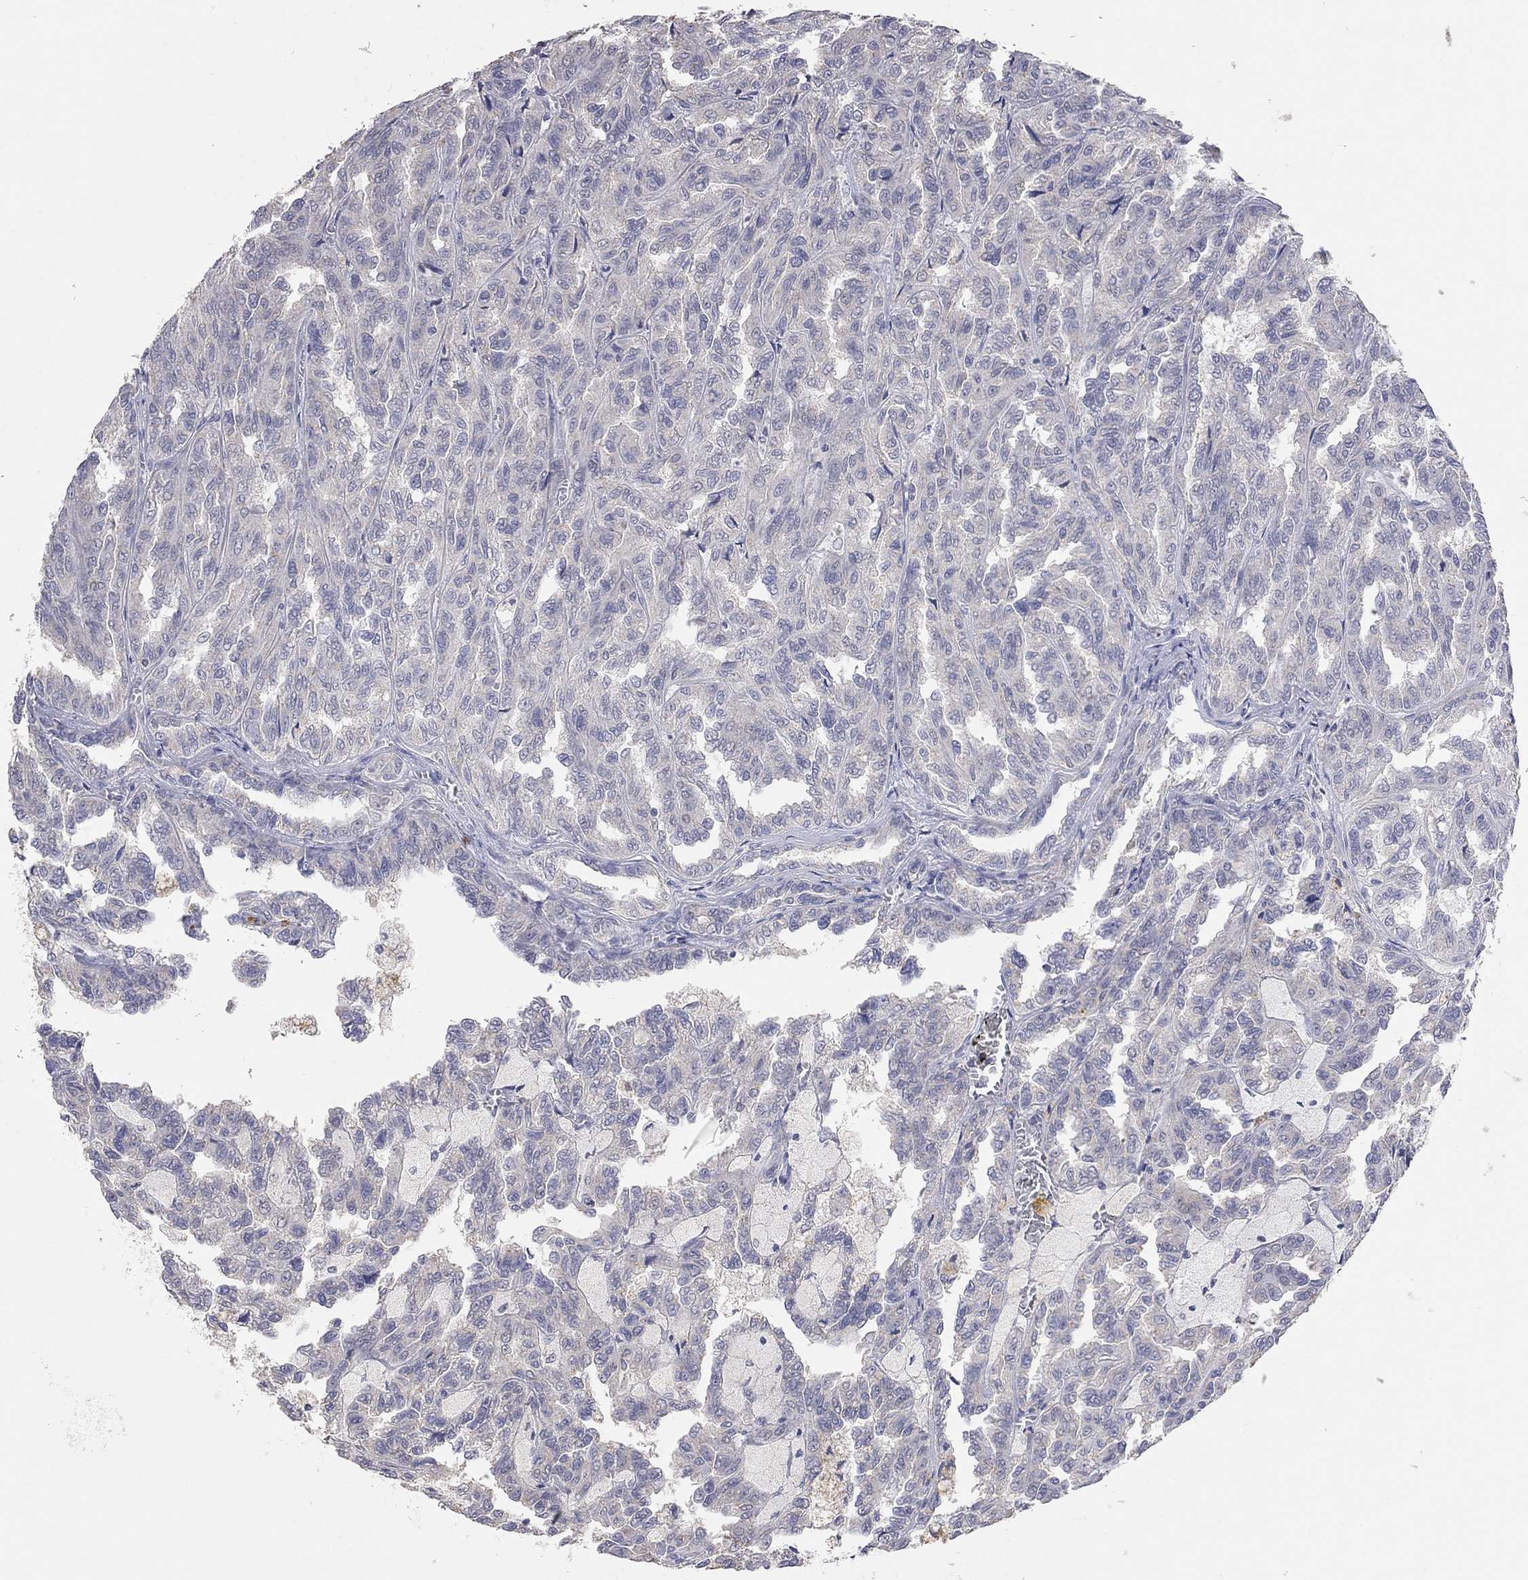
{"staining": {"intensity": "negative", "quantity": "none", "location": "none"}, "tissue": "renal cancer", "cell_type": "Tumor cells", "image_type": "cancer", "snomed": [{"axis": "morphology", "description": "Adenocarcinoma, NOS"}, {"axis": "topography", "description": "Kidney"}], "caption": "High magnification brightfield microscopy of renal adenocarcinoma stained with DAB (brown) and counterstained with hematoxylin (blue): tumor cells show no significant positivity.", "gene": "MMP13", "patient": {"sex": "male", "age": 79}}